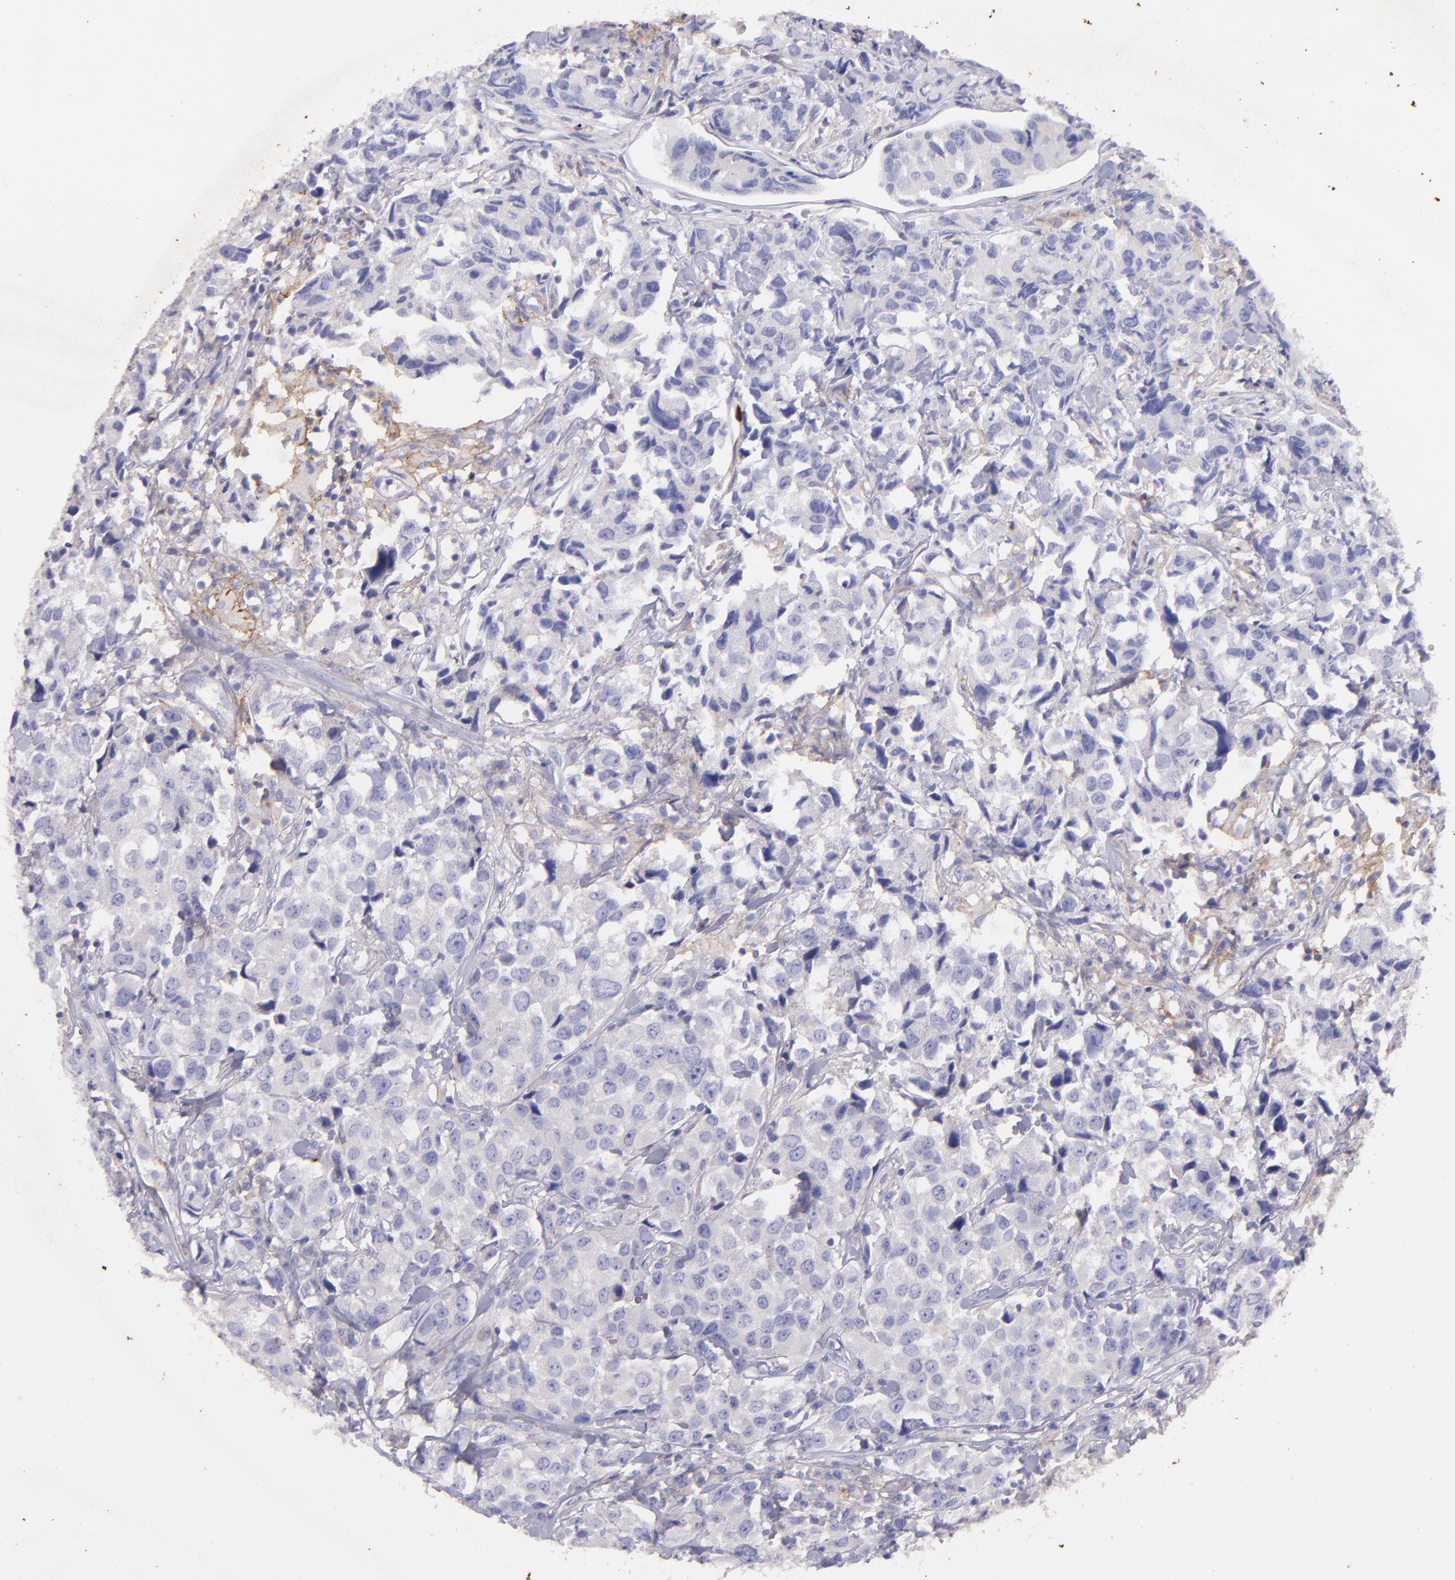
{"staining": {"intensity": "negative", "quantity": "none", "location": "none"}, "tissue": "urothelial cancer", "cell_type": "Tumor cells", "image_type": "cancer", "snomed": [{"axis": "morphology", "description": "Urothelial carcinoma, High grade"}, {"axis": "topography", "description": "Urinary bladder"}], "caption": "High magnification brightfield microscopy of high-grade urothelial carcinoma stained with DAB (3,3'-diaminobenzidine) (brown) and counterstained with hematoxylin (blue): tumor cells show no significant expression.", "gene": "RET", "patient": {"sex": "female", "age": 75}}